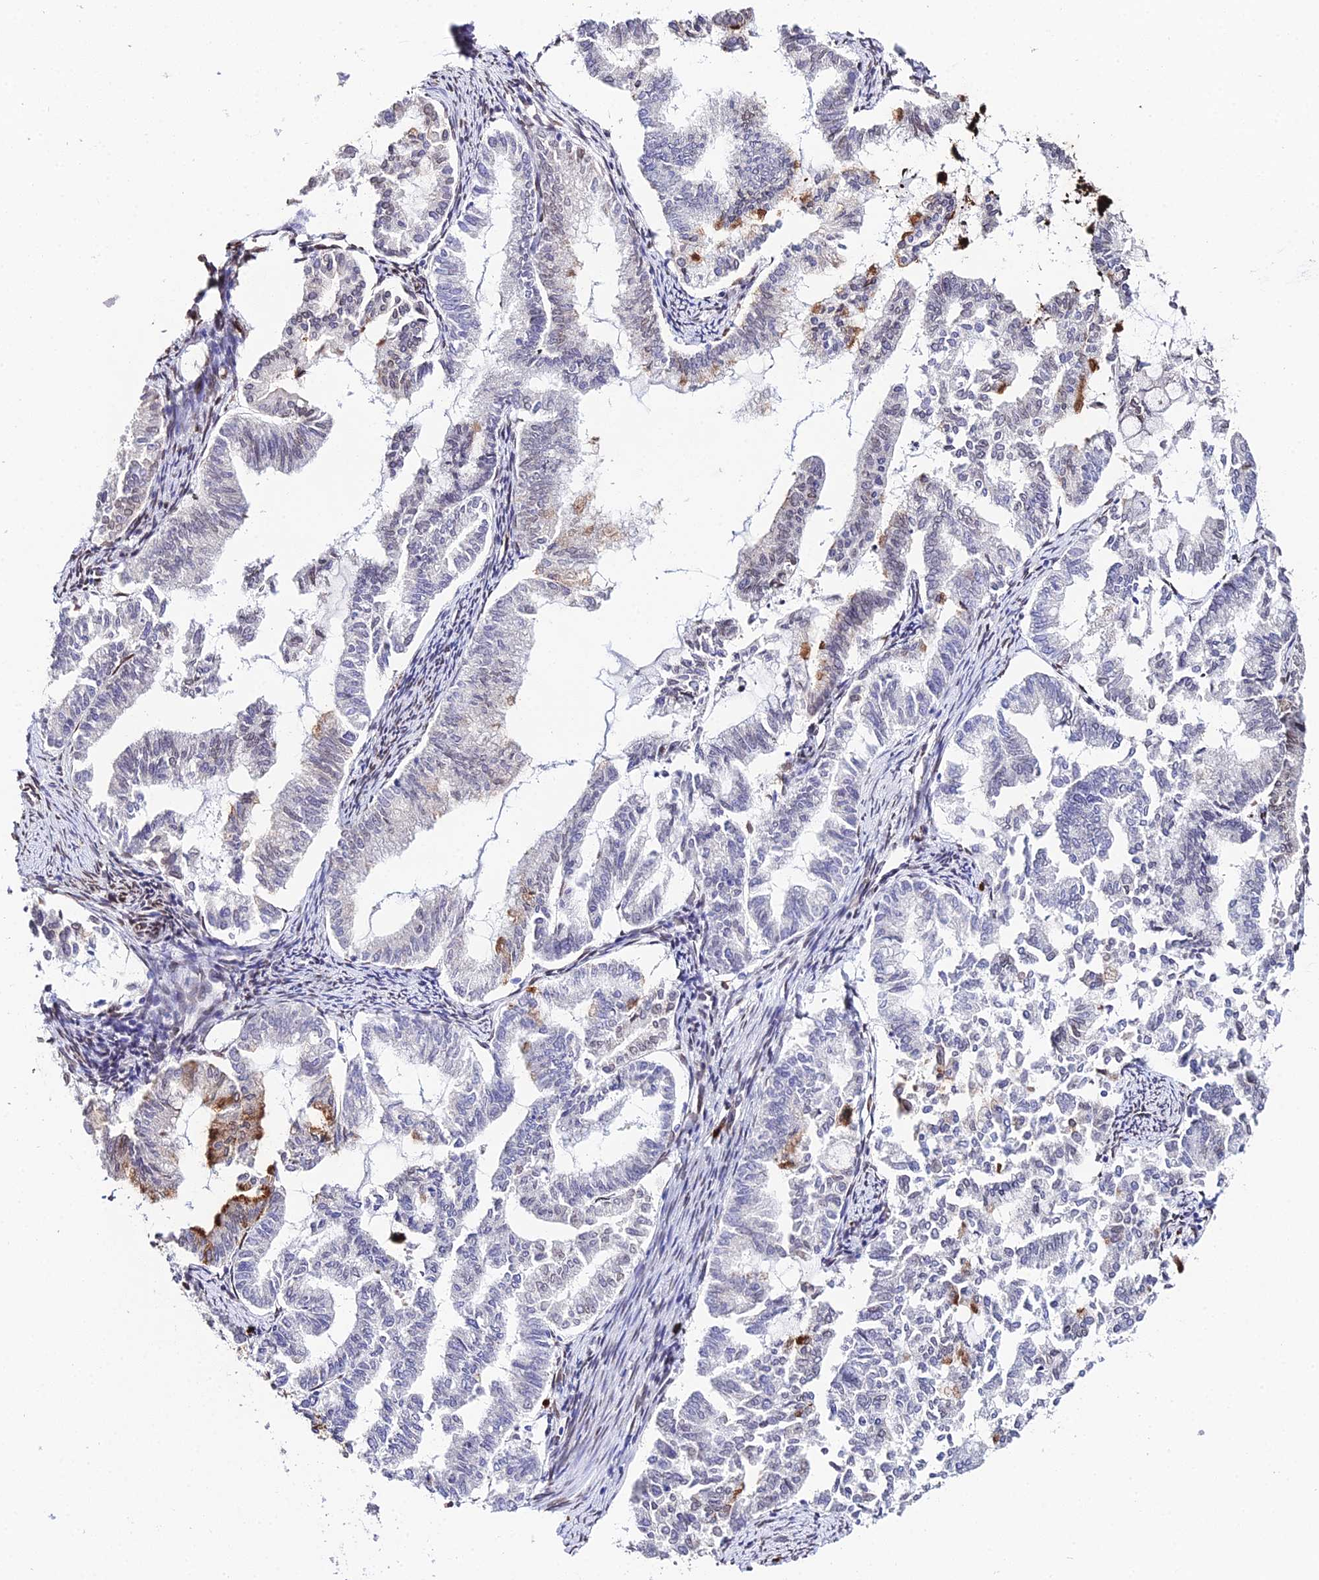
{"staining": {"intensity": "moderate", "quantity": "<25%", "location": "cytoplasmic/membranous"}, "tissue": "endometrial cancer", "cell_type": "Tumor cells", "image_type": "cancer", "snomed": [{"axis": "morphology", "description": "Adenocarcinoma, NOS"}, {"axis": "topography", "description": "Endometrium"}], "caption": "Immunohistochemistry (IHC) photomicrograph of endometrial adenocarcinoma stained for a protein (brown), which exhibits low levels of moderate cytoplasmic/membranous staining in about <25% of tumor cells.", "gene": "MCM10", "patient": {"sex": "female", "age": 79}}